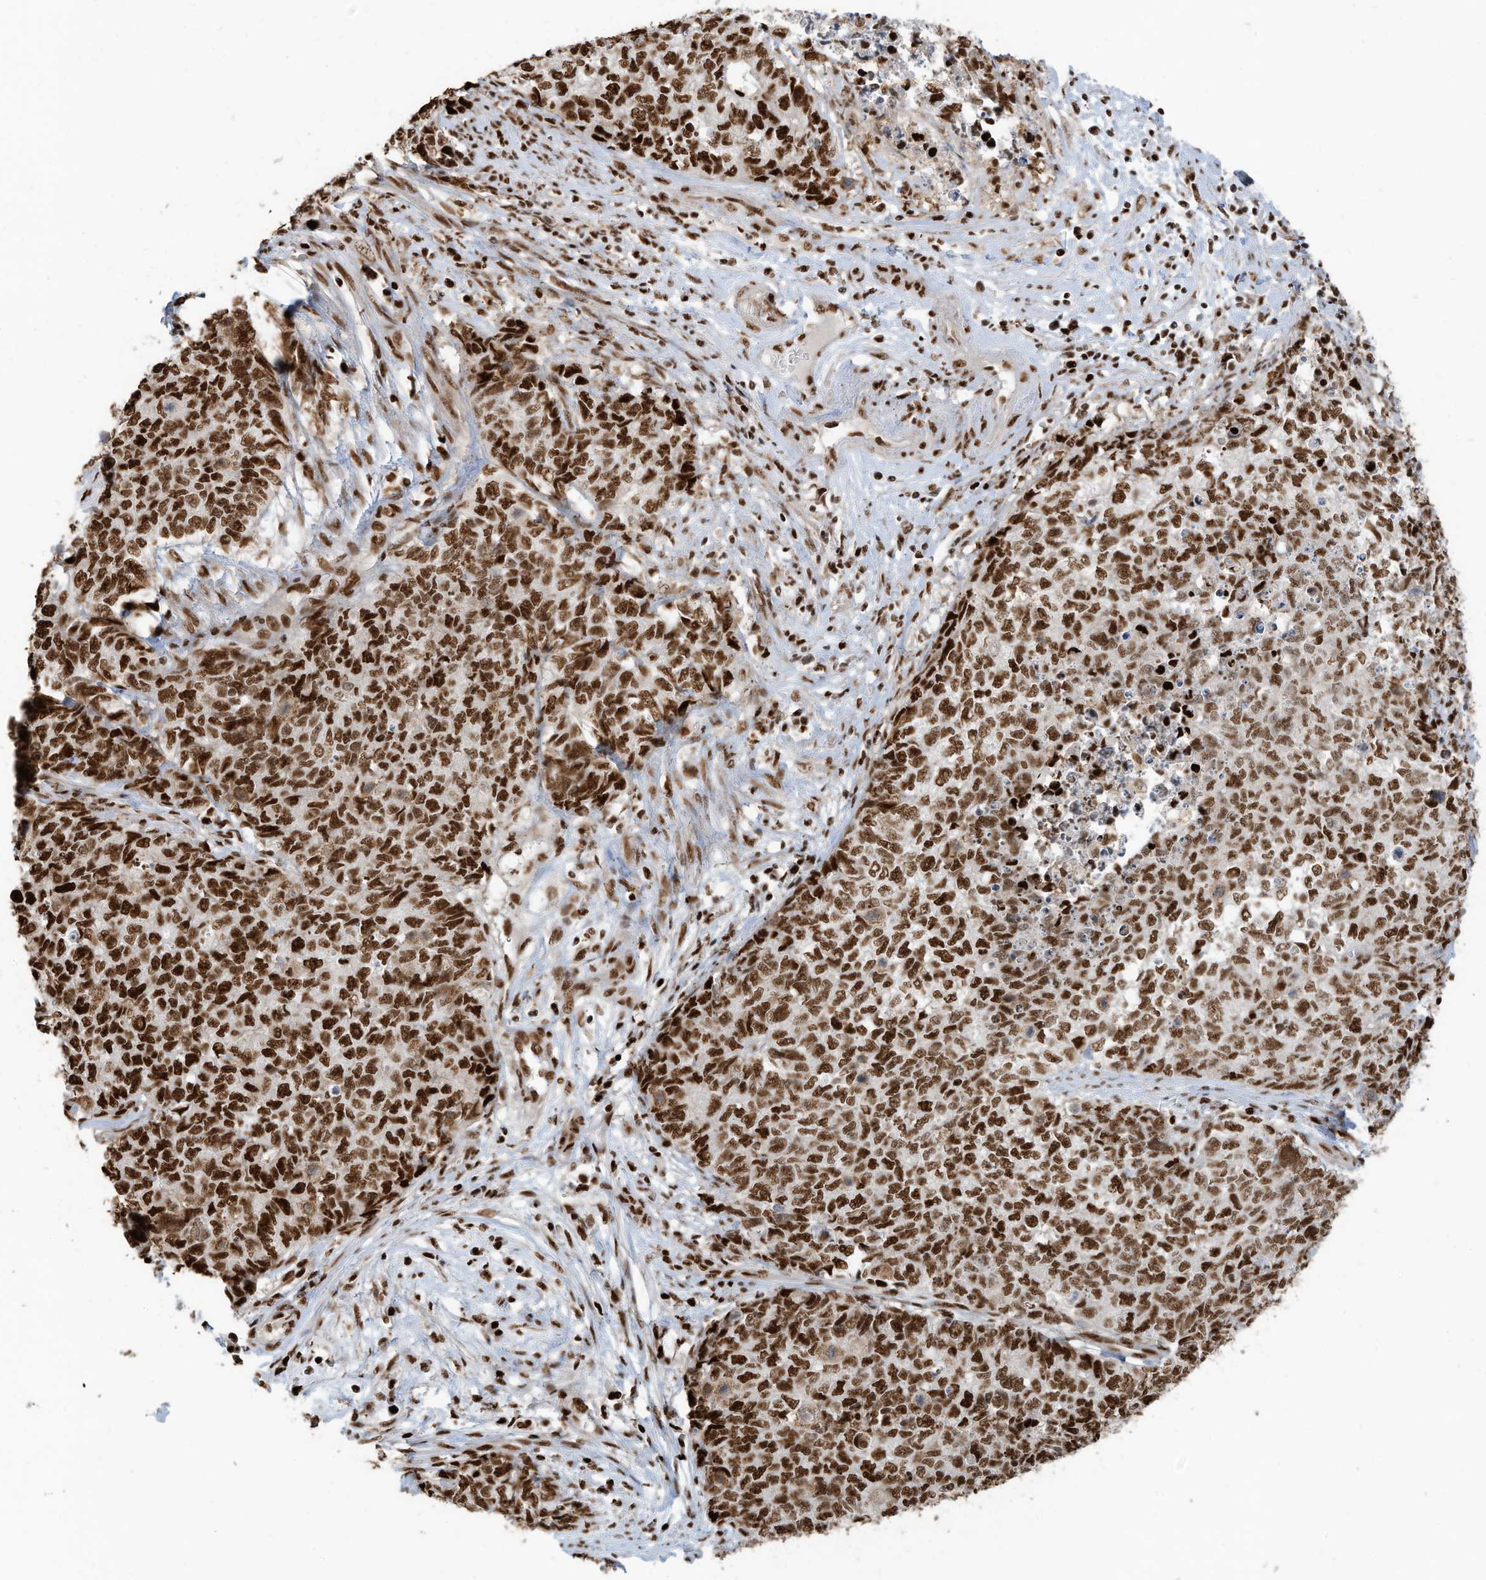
{"staining": {"intensity": "strong", "quantity": ">75%", "location": "nuclear"}, "tissue": "cervical cancer", "cell_type": "Tumor cells", "image_type": "cancer", "snomed": [{"axis": "morphology", "description": "Squamous cell carcinoma, NOS"}, {"axis": "topography", "description": "Cervix"}], "caption": "Immunohistochemical staining of human cervical cancer (squamous cell carcinoma) displays high levels of strong nuclear staining in about >75% of tumor cells.", "gene": "SAMD15", "patient": {"sex": "female", "age": 63}}